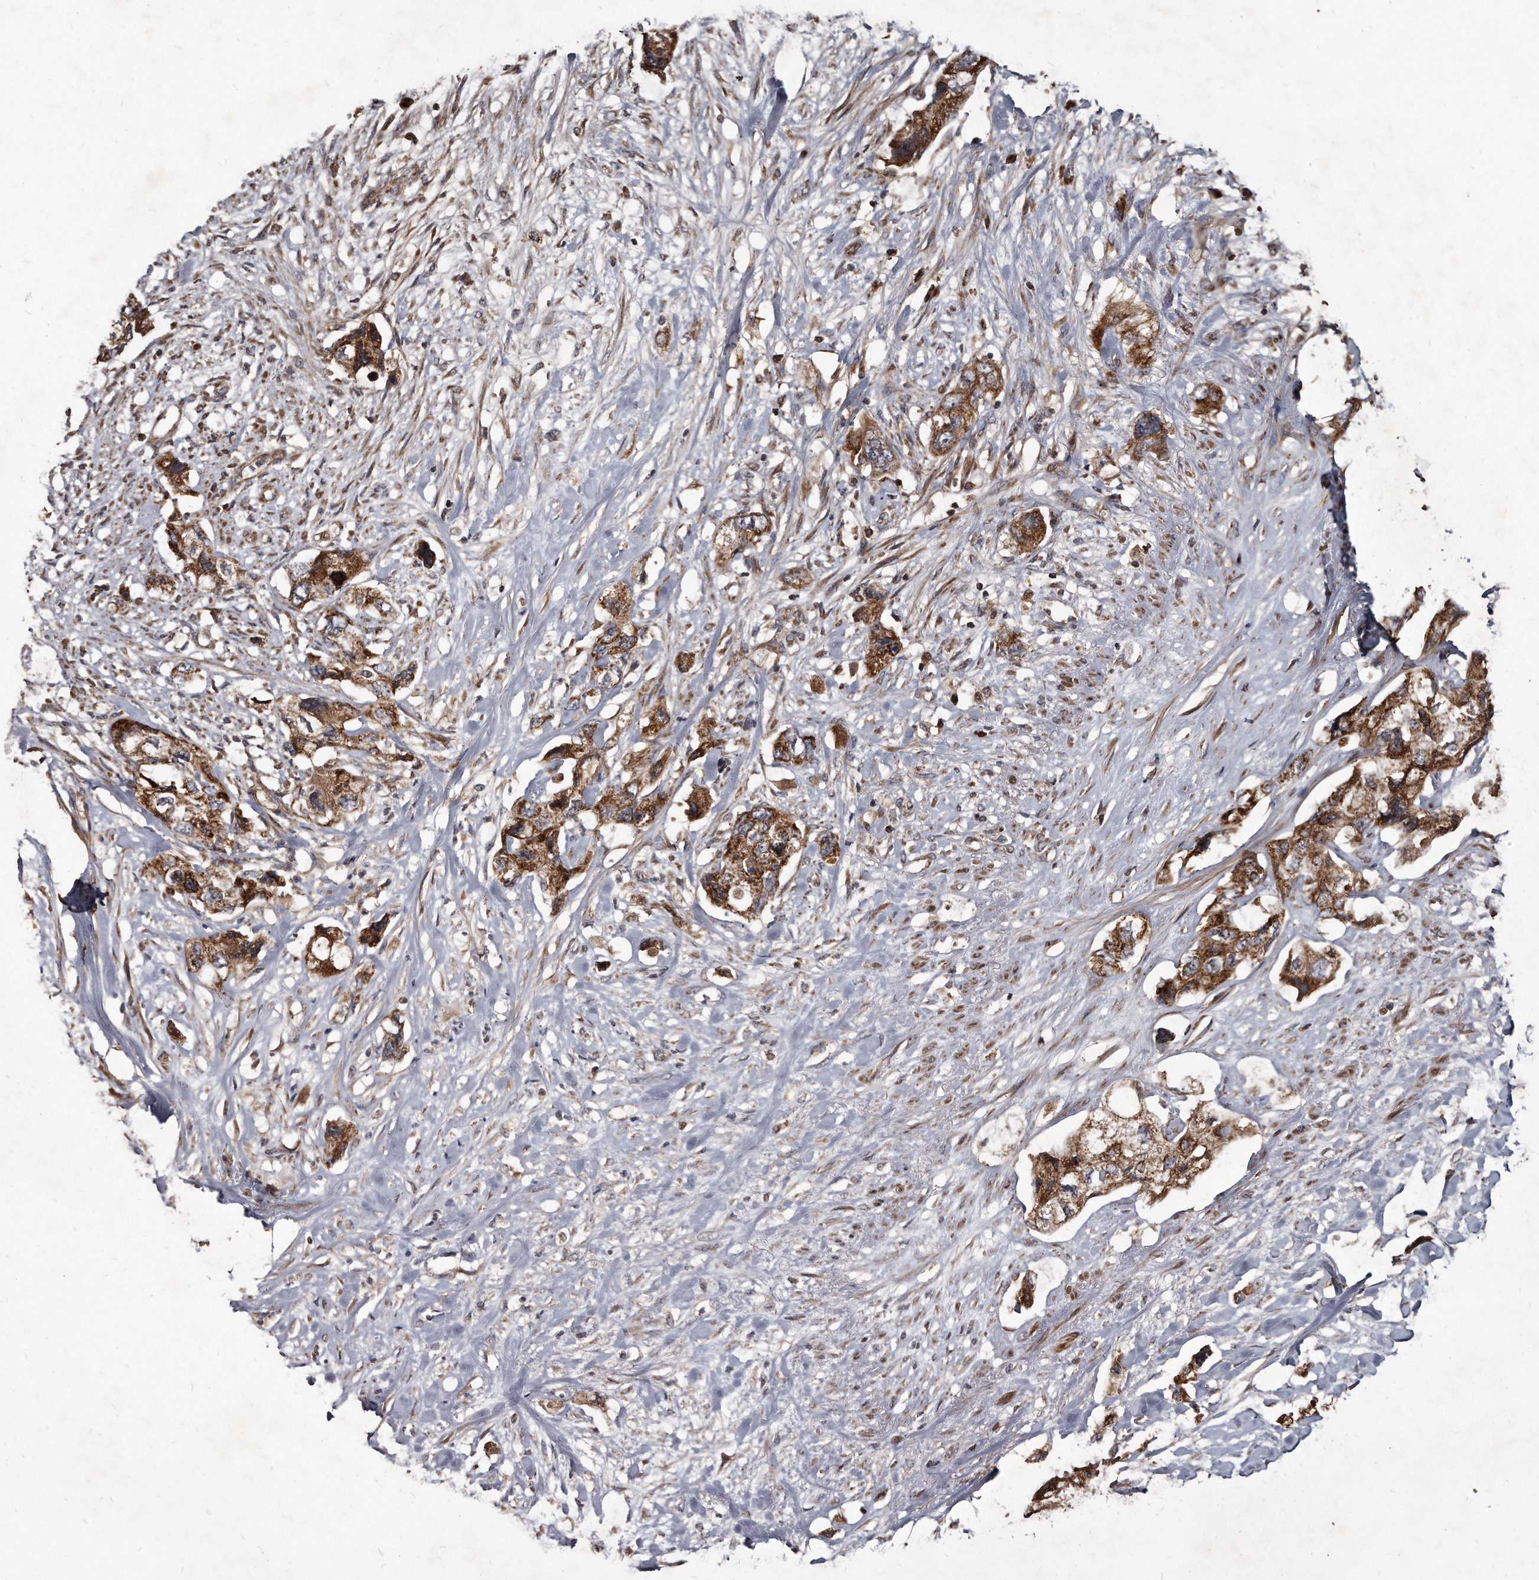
{"staining": {"intensity": "strong", "quantity": ">75%", "location": "cytoplasmic/membranous"}, "tissue": "pancreatic cancer", "cell_type": "Tumor cells", "image_type": "cancer", "snomed": [{"axis": "morphology", "description": "Adenocarcinoma, NOS"}, {"axis": "topography", "description": "Pancreas"}], "caption": "High-power microscopy captured an immunohistochemistry histopathology image of pancreatic cancer, revealing strong cytoplasmic/membranous expression in about >75% of tumor cells.", "gene": "FAM136A", "patient": {"sex": "female", "age": 73}}